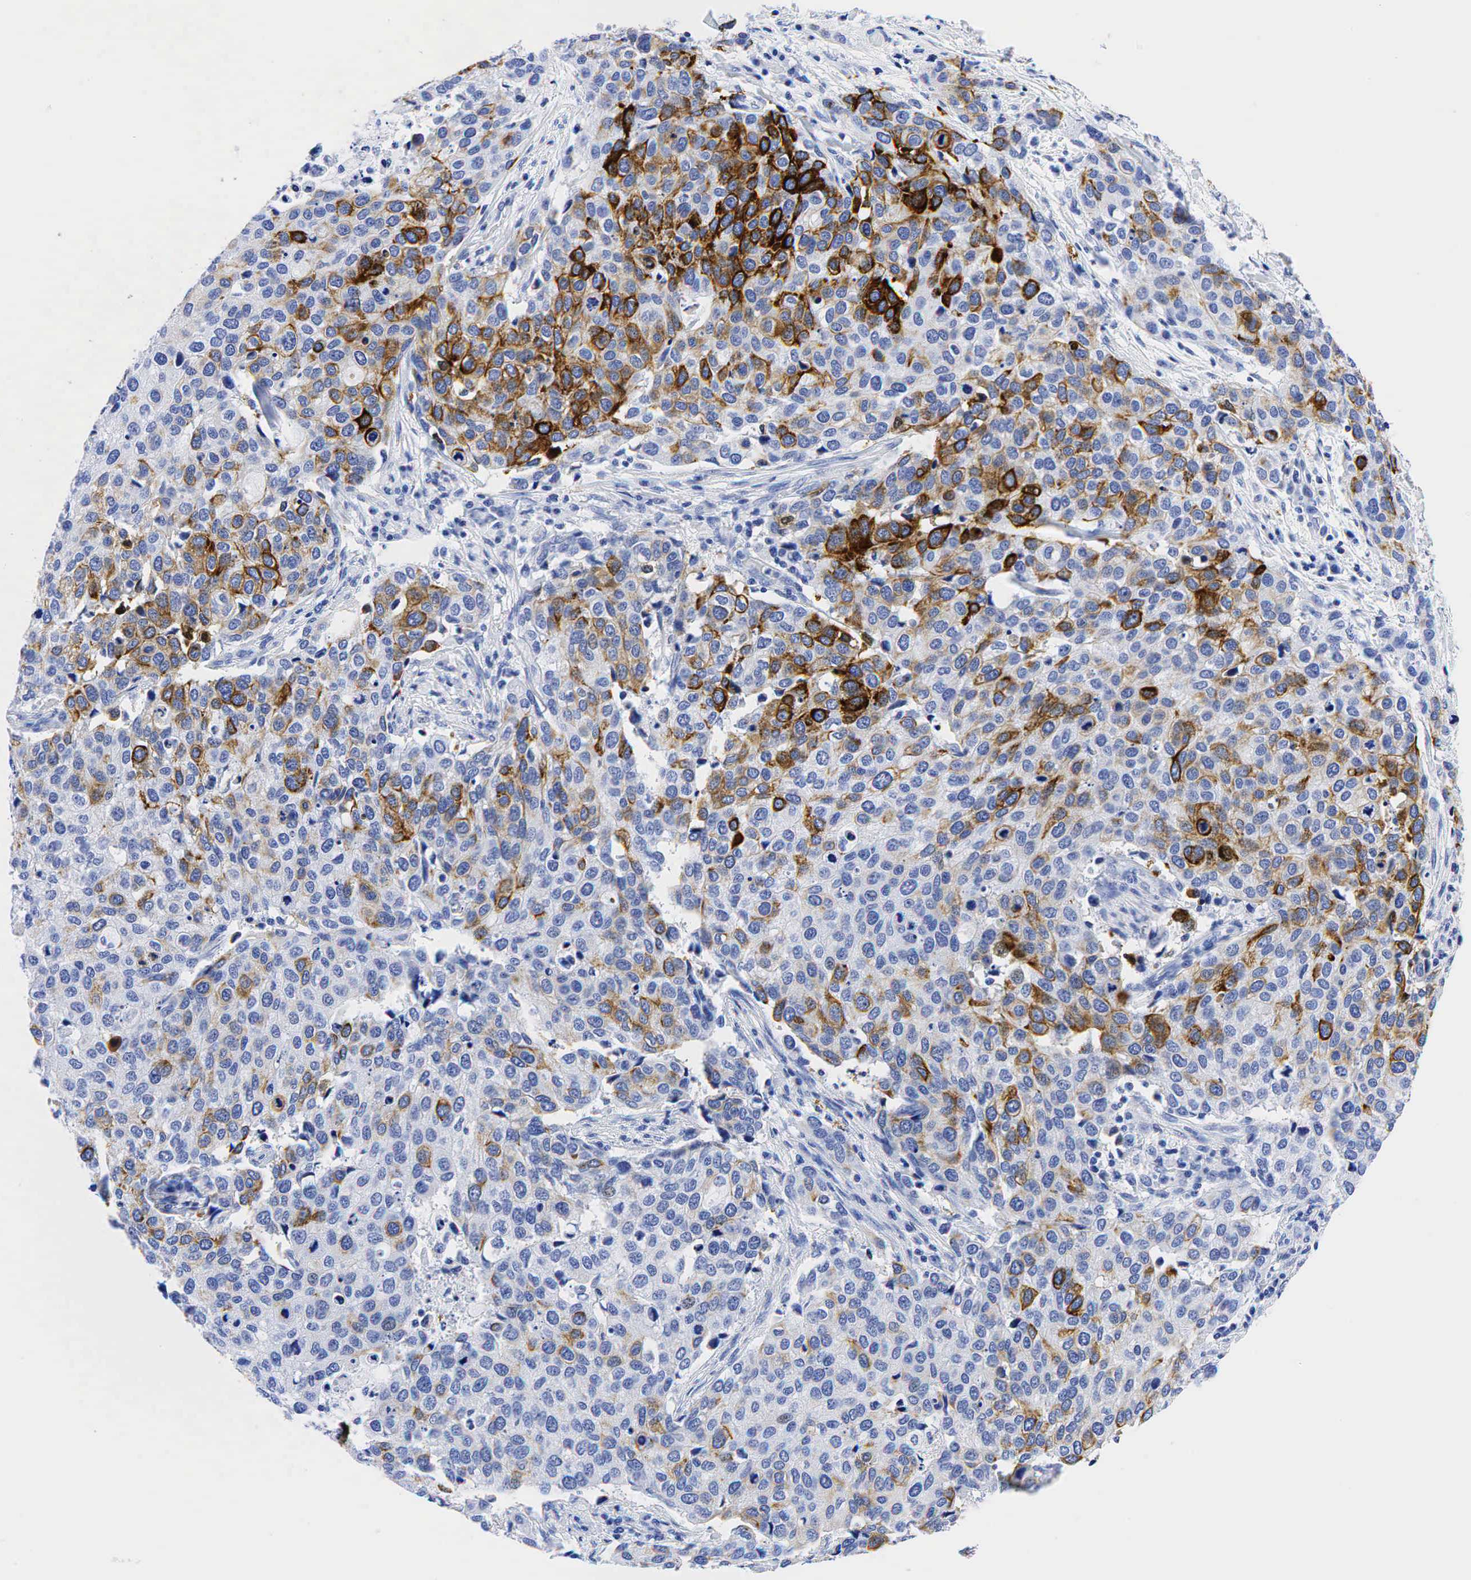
{"staining": {"intensity": "moderate", "quantity": "25%-75%", "location": "cytoplasmic/membranous"}, "tissue": "cervical cancer", "cell_type": "Tumor cells", "image_type": "cancer", "snomed": [{"axis": "morphology", "description": "Squamous cell carcinoma, NOS"}, {"axis": "topography", "description": "Cervix"}], "caption": "High-power microscopy captured an immunohistochemistry (IHC) histopathology image of squamous cell carcinoma (cervical), revealing moderate cytoplasmic/membranous positivity in about 25%-75% of tumor cells. (brown staining indicates protein expression, while blue staining denotes nuclei).", "gene": "KRT18", "patient": {"sex": "female", "age": 54}}